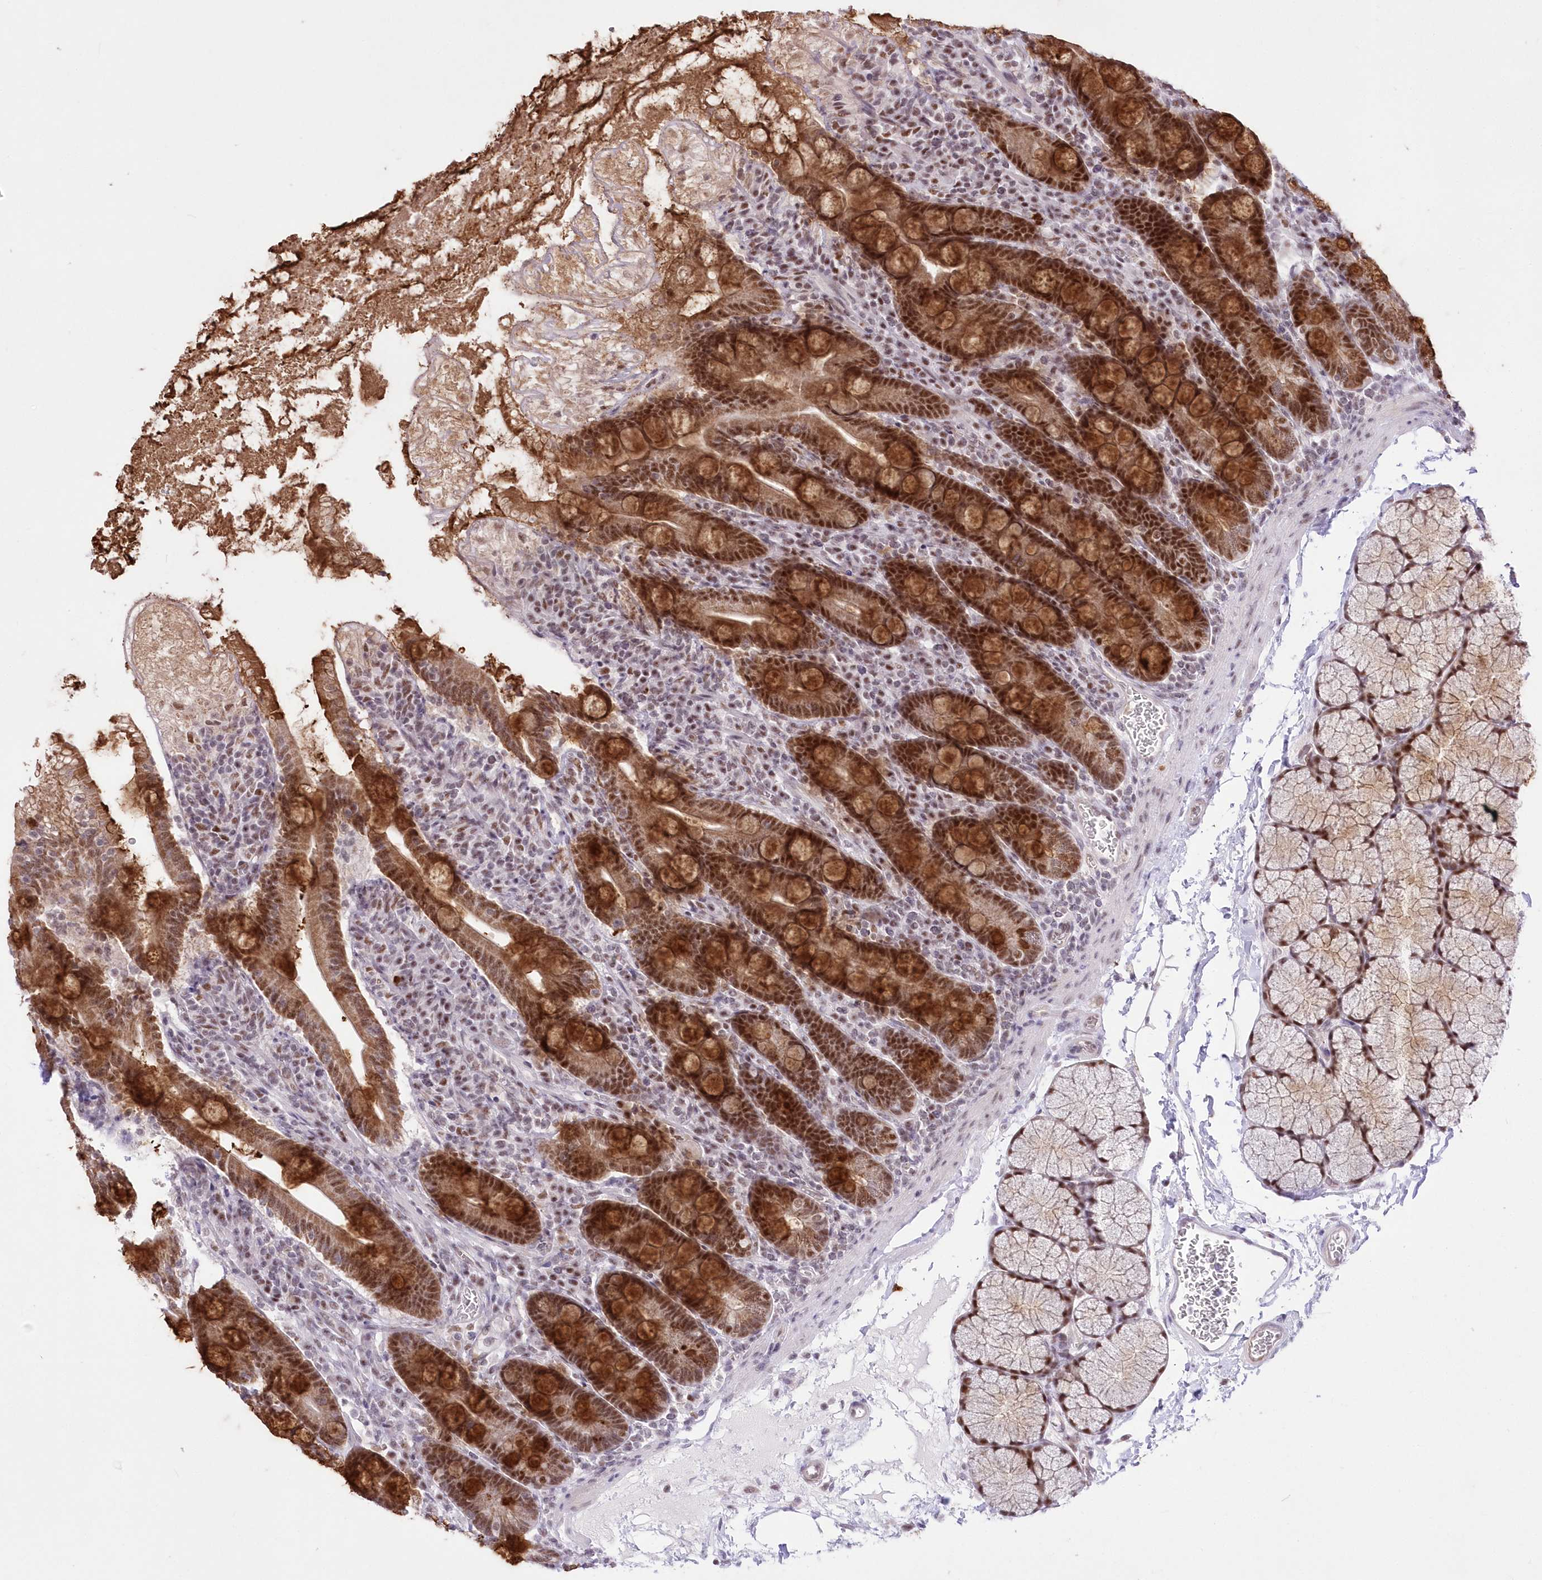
{"staining": {"intensity": "strong", "quantity": ">75%", "location": "cytoplasmic/membranous,nuclear"}, "tissue": "duodenum", "cell_type": "Glandular cells", "image_type": "normal", "snomed": [{"axis": "morphology", "description": "Normal tissue, NOS"}, {"axis": "topography", "description": "Duodenum"}], "caption": "Immunohistochemistry (IHC) micrograph of benign human duodenum stained for a protein (brown), which displays high levels of strong cytoplasmic/membranous,nuclear staining in approximately >75% of glandular cells.", "gene": "NSUN2", "patient": {"sex": "male", "age": 35}}